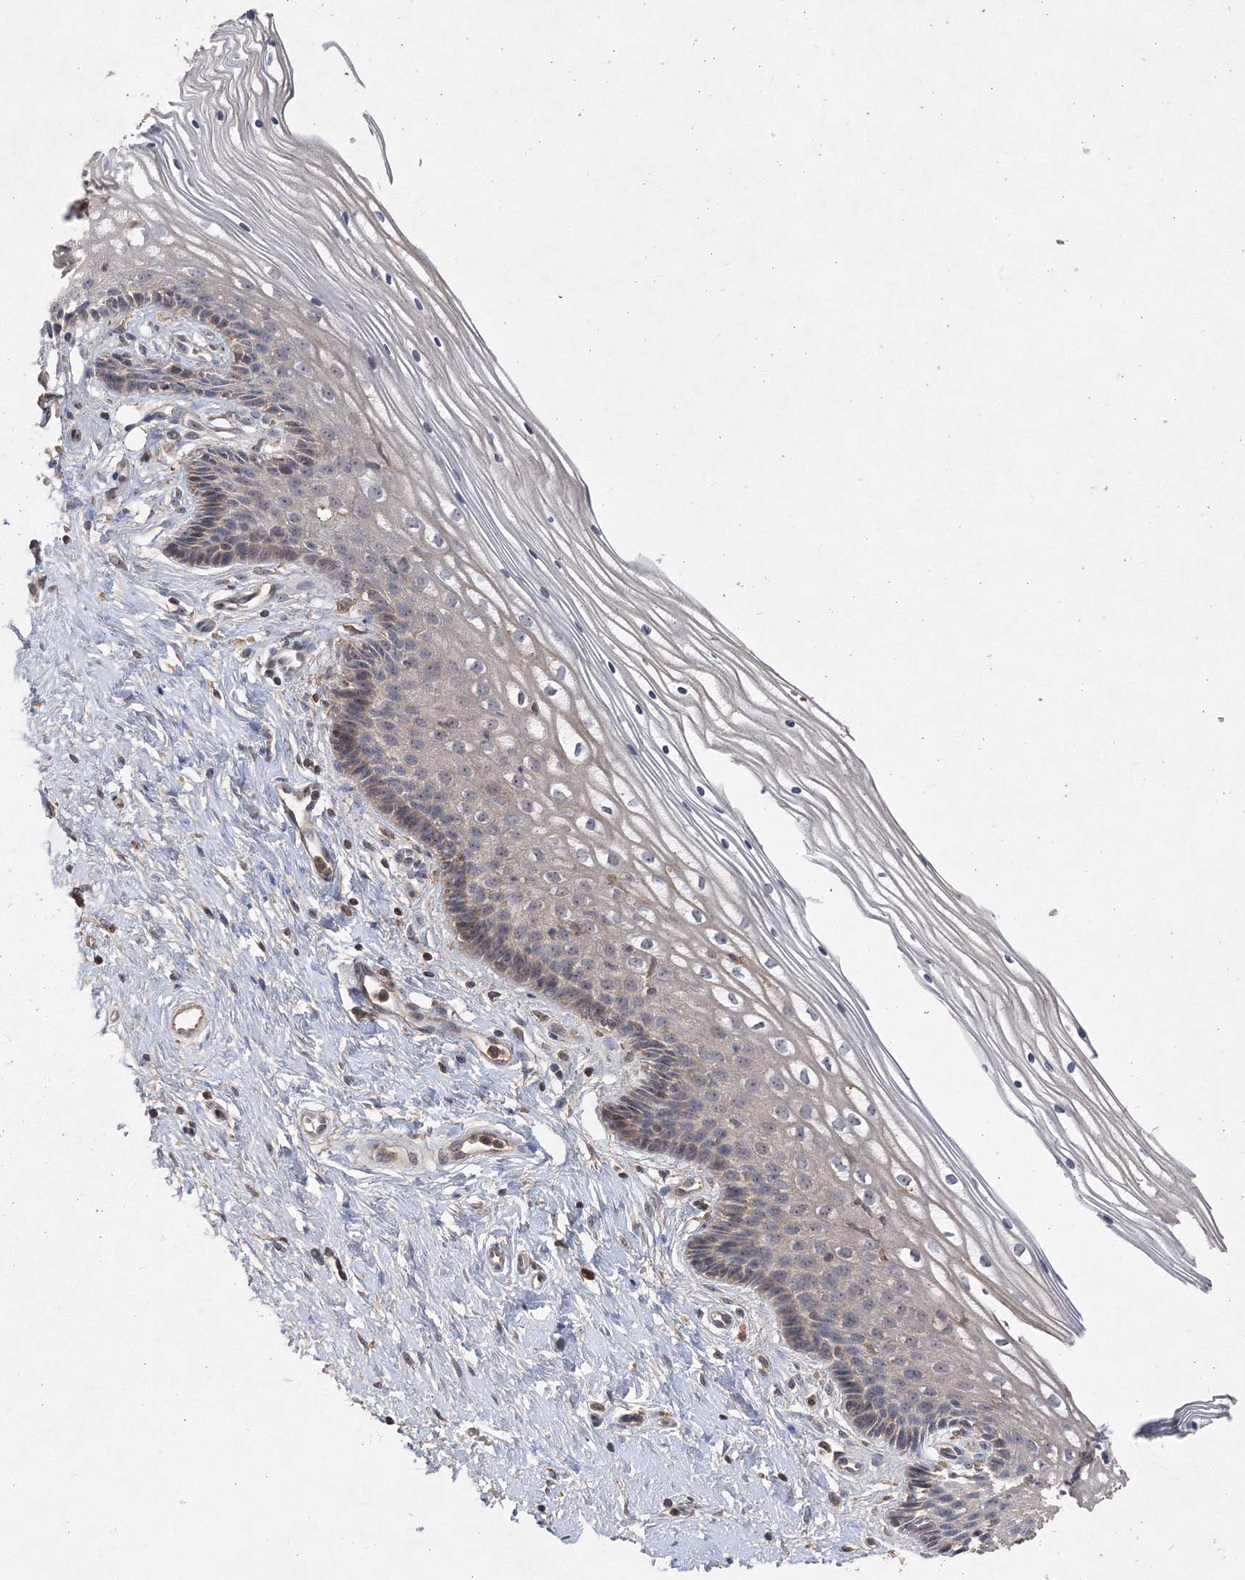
{"staining": {"intensity": "weak", "quantity": "<25%", "location": "cytoplasmic/membranous"}, "tissue": "cervix", "cell_type": "Glandular cells", "image_type": "normal", "snomed": [{"axis": "morphology", "description": "Normal tissue, NOS"}, {"axis": "topography", "description": "Cervix"}], "caption": "The photomicrograph exhibits no significant positivity in glandular cells of cervix.", "gene": "GRINA", "patient": {"sex": "female", "age": 33}}